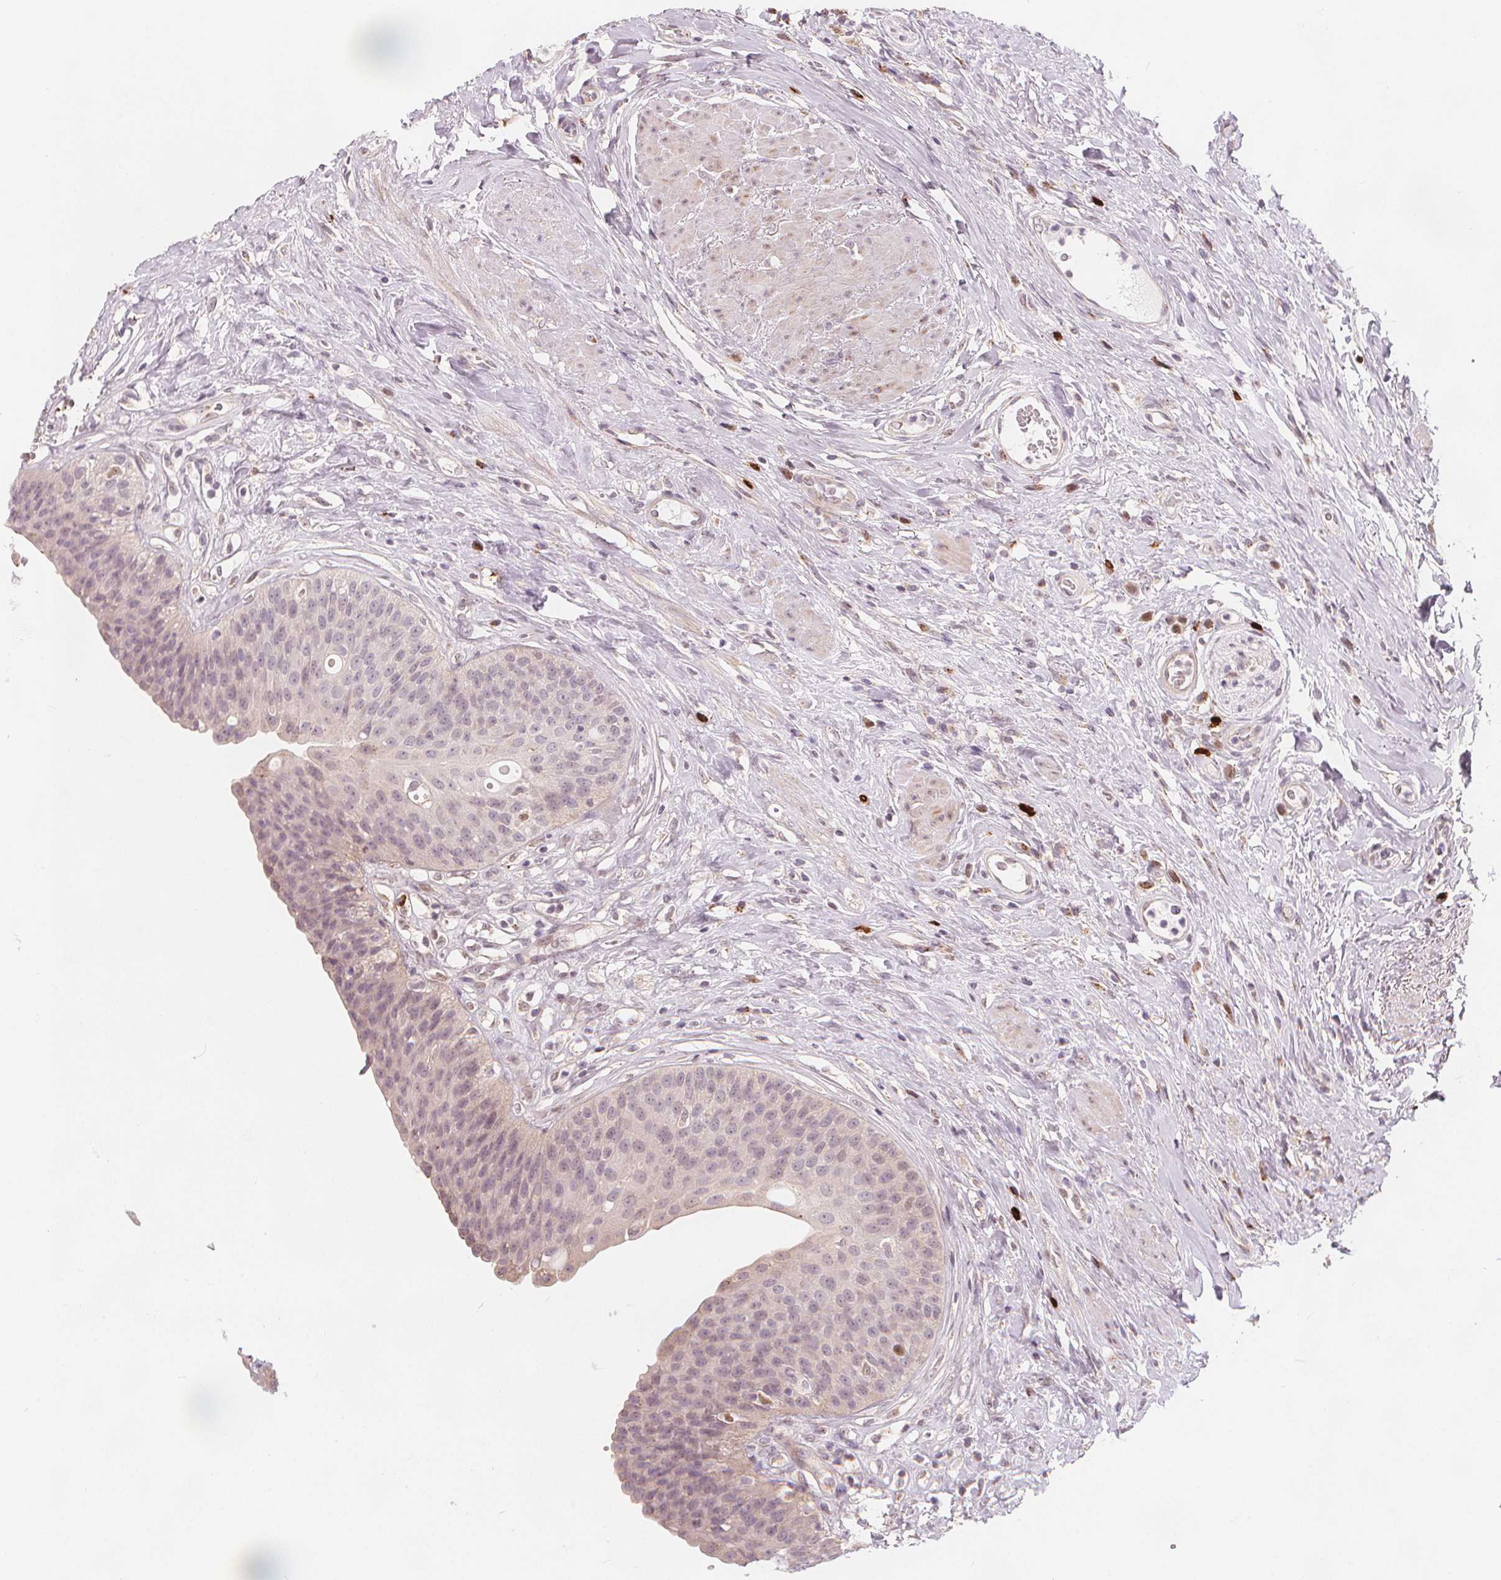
{"staining": {"intensity": "moderate", "quantity": "<25%", "location": "nuclear"}, "tissue": "urinary bladder", "cell_type": "Urothelial cells", "image_type": "normal", "snomed": [{"axis": "morphology", "description": "Normal tissue, NOS"}, {"axis": "topography", "description": "Urinary bladder"}], "caption": "A brown stain highlights moderate nuclear staining of a protein in urothelial cells of benign urinary bladder. (Stains: DAB (3,3'-diaminobenzidine) in brown, nuclei in blue, Microscopy: brightfield microscopy at high magnification).", "gene": "TIPIN", "patient": {"sex": "female", "age": 56}}